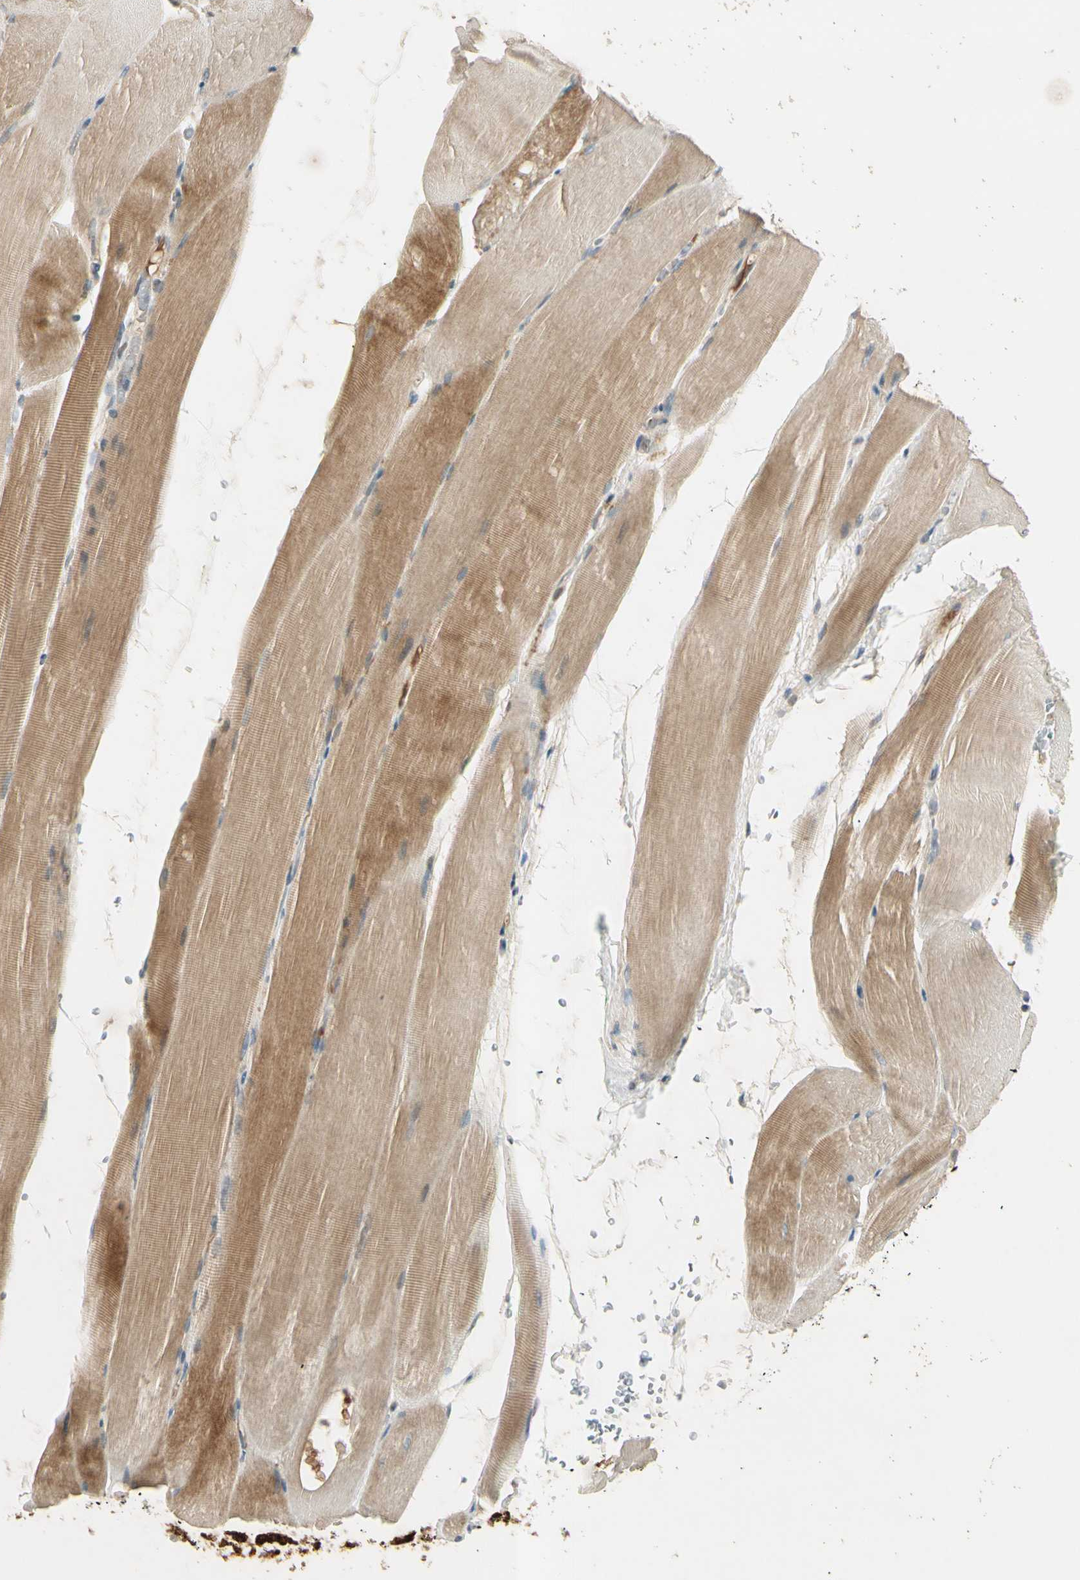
{"staining": {"intensity": "moderate", "quantity": "25%-75%", "location": "cytoplasmic/membranous"}, "tissue": "skeletal muscle", "cell_type": "Myocytes", "image_type": "normal", "snomed": [{"axis": "morphology", "description": "Normal tissue, NOS"}, {"axis": "topography", "description": "Skeletal muscle"}, {"axis": "topography", "description": "Parathyroid gland"}], "caption": "The histopathology image demonstrates immunohistochemical staining of benign skeletal muscle. There is moderate cytoplasmic/membranous staining is identified in approximately 25%-75% of myocytes.", "gene": "ICAM5", "patient": {"sex": "female", "age": 37}}